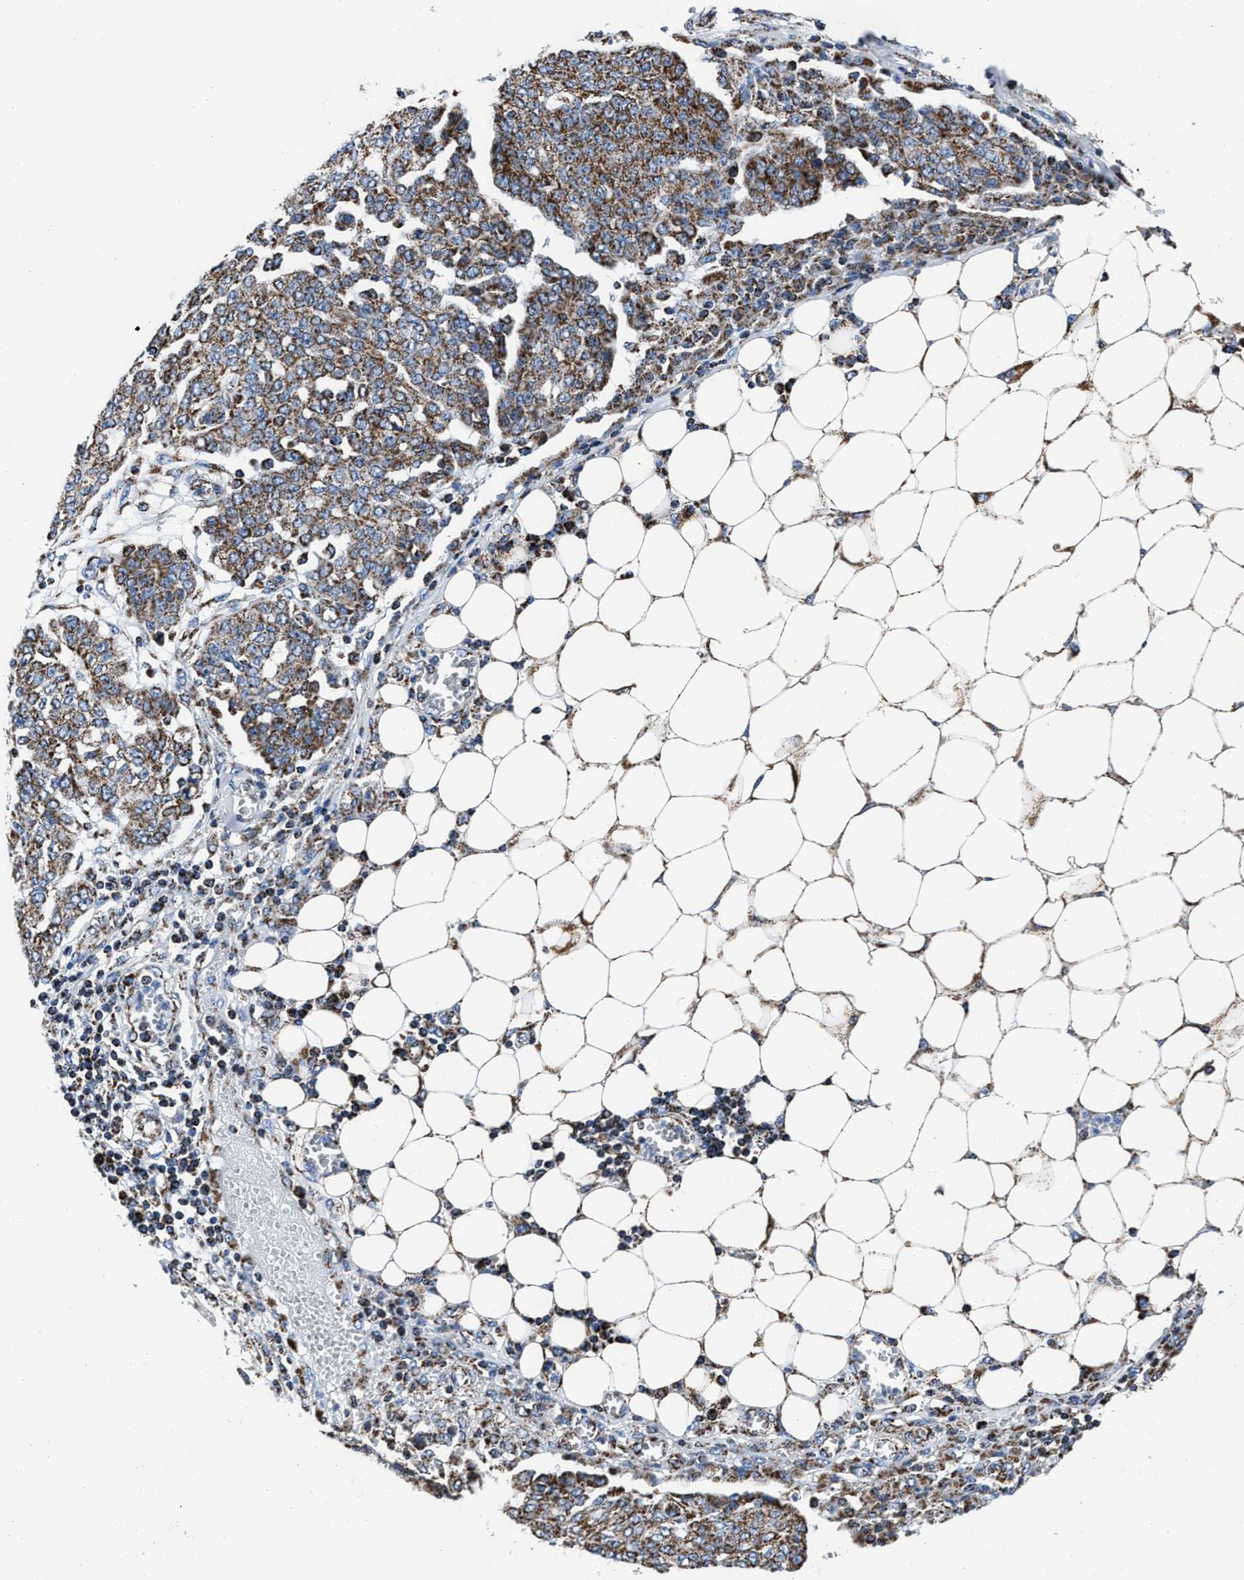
{"staining": {"intensity": "moderate", "quantity": ">75%", "location": "cytoplasmic/membranous"}, "tissue": "ovarian cancer", "cell_type": "Tumor cells", "image_type": "cancer", "snomed": [{"axis": "morphology", "description": "Cystadenocarcinoma, serous, NOS"}, {"axis": "topography", "description": "Soft tissue"}, {"axis": "topography", "description": "Ovary"}], "caption": "Immunohistochemical staining of human ovarian serous cystadenocarcinoma exhibits moderate cytoplasmic/membranous protein staining in about >75% of tumor cells.", "gene": "NSD3", "patient": {"sex": "female", "age": 57}}